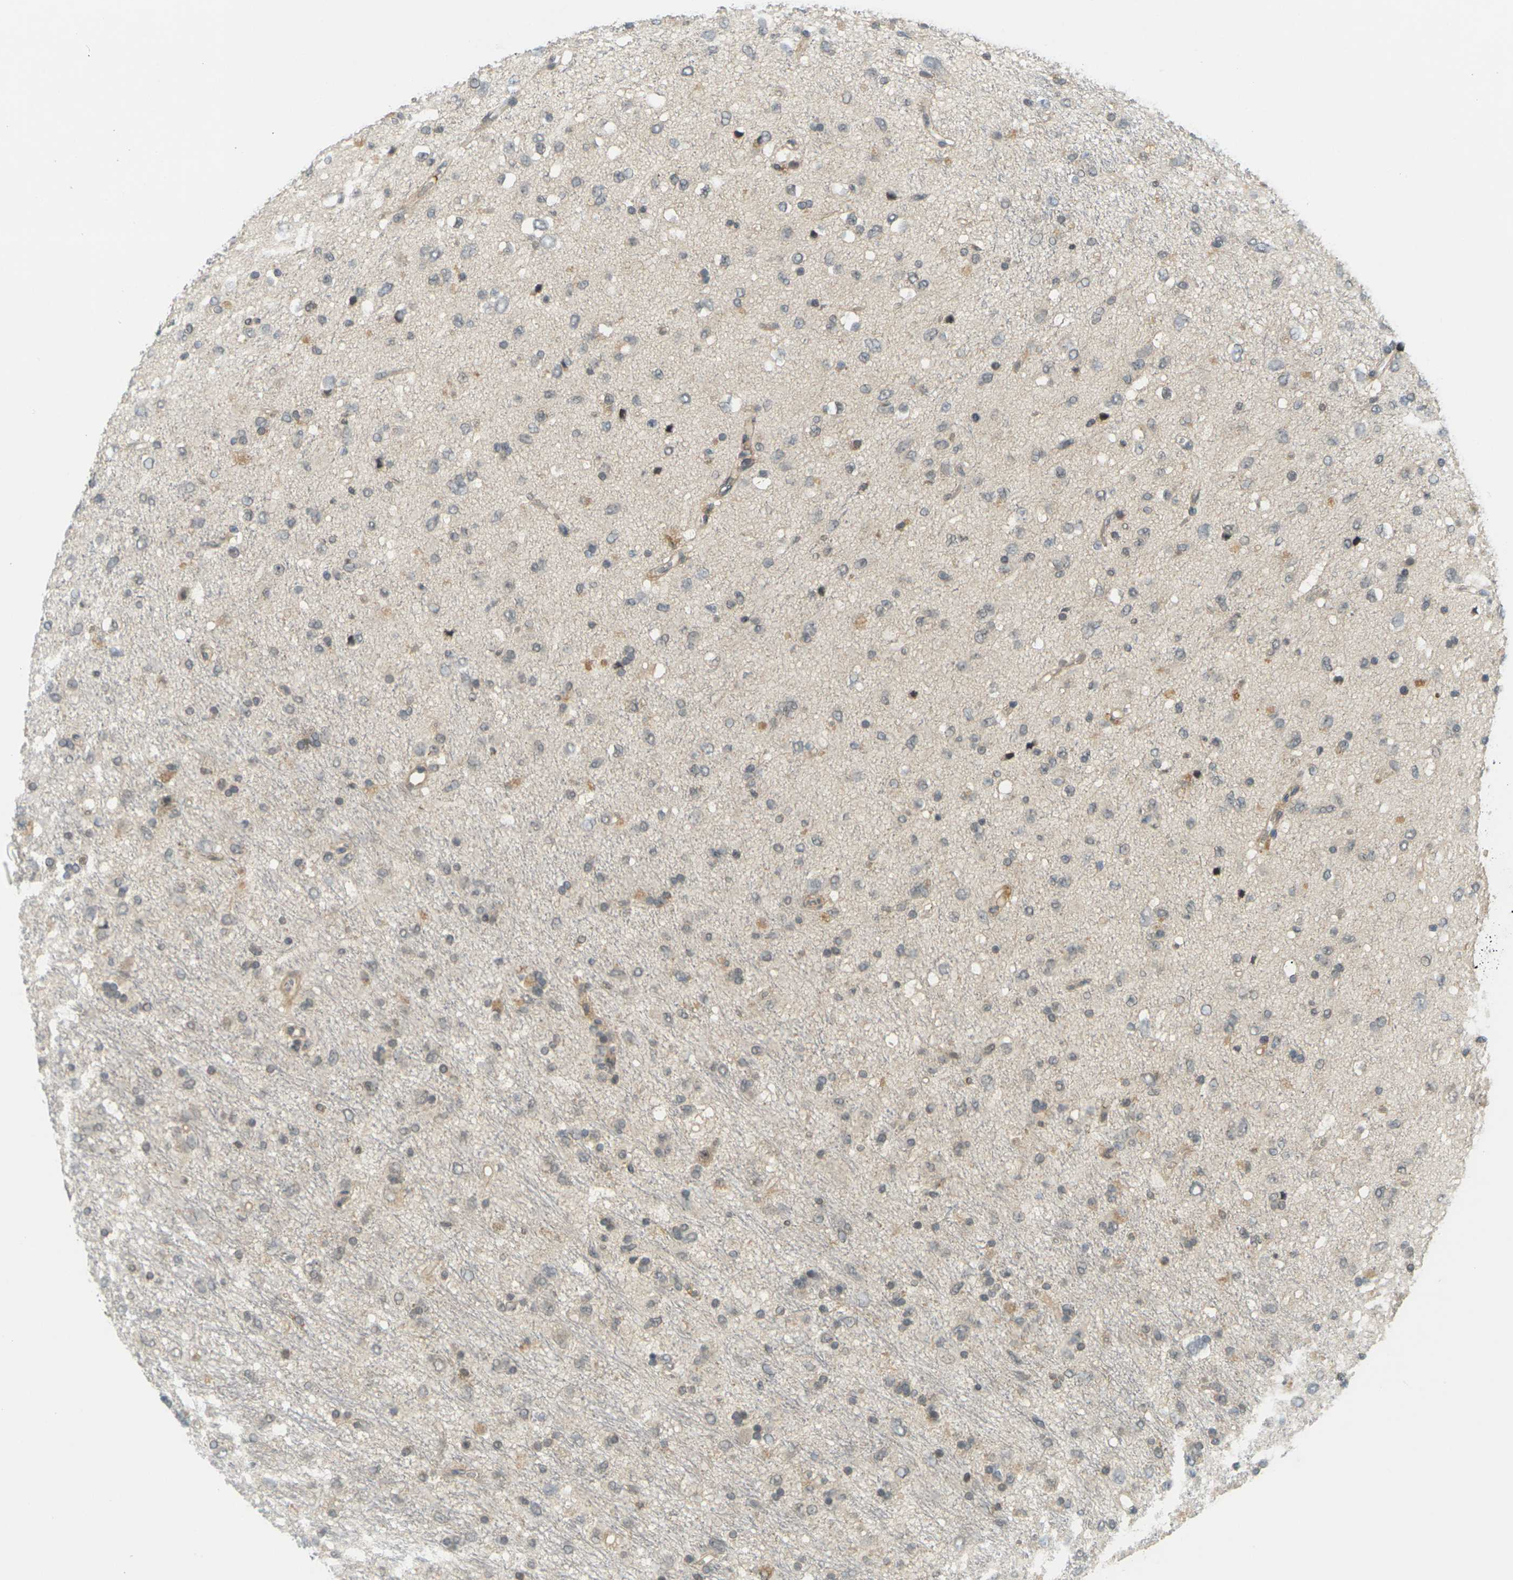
{"staining": {"intensity": "negative", "quantity": "none", "location": "none"}, "tissue": "glioma", "cell_type": "Tumor cells", "image_type": "cancer", "snomed": [{"axis": "morphology", "description": "Glioma, malignant, Low grade"}, {"axis": "topography", "description": "Brain"}], "caption": "High magnification brightfield microscopy of low-grade glioma (malignant) stained with DAB (3,3'-diaminobenzidine) (brown) and counterstained with hematoxylin (blue): tumor cells show no significant expression.", "gene": "SOCS6", "patient": {"sex": "male", "age": 77}}